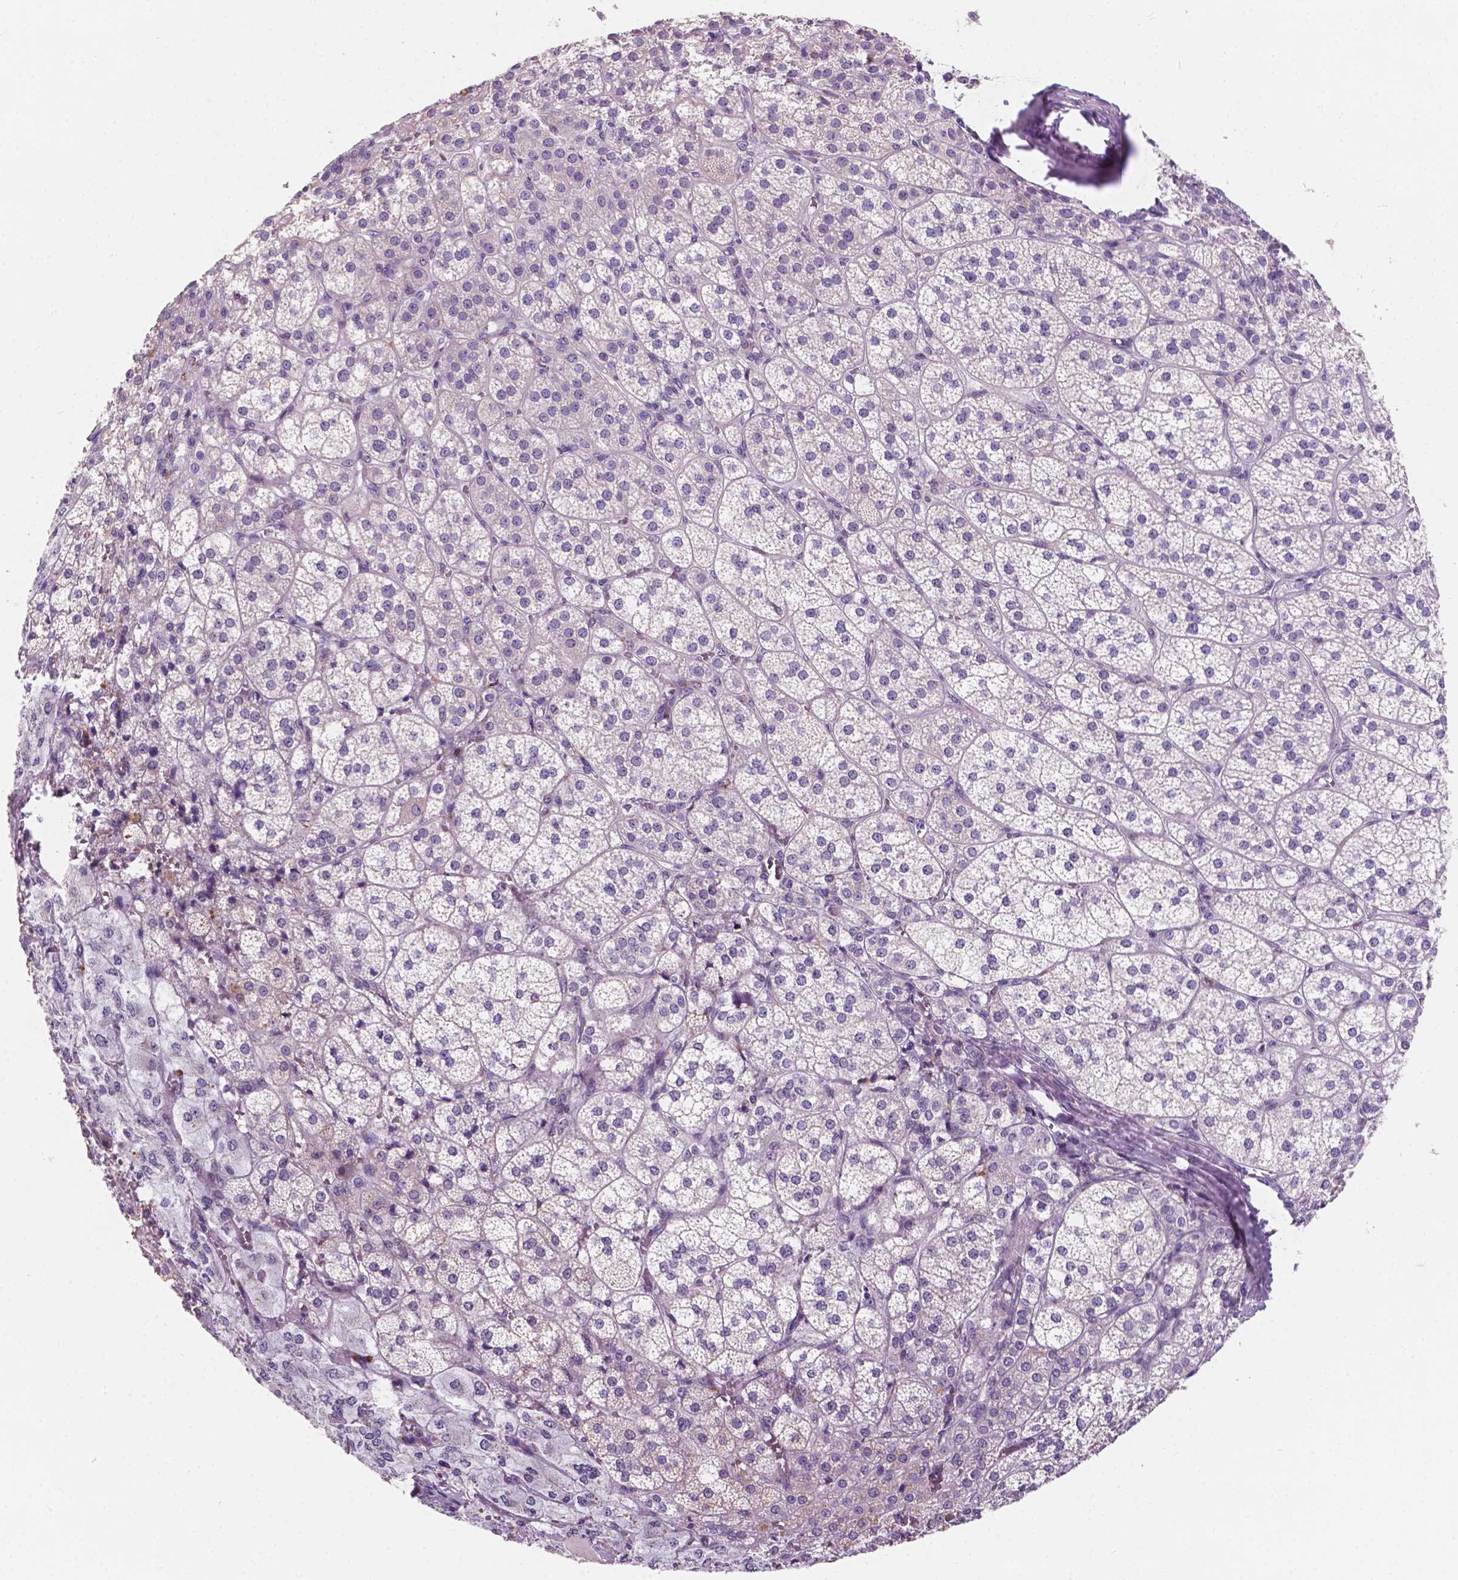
{"staining": {"intensity": "moderate", "quantity": "<25%", "location": "cytoplasmic/membranous"}, "tissue": "adrenal gland", "cell_type": "Glandular cells", "image_type": "normal", "snomed": [{"axis": "morphology", "description": "Normal tissue, NOS"}, {"axis": "topography", "description": "Adrenal gland"}], "caption": "Immunohistochemistry (IHC) micrograph of unremarkable adrenal gland stained for a protein (brown), which exhibits low levels of moderate cytoplasmic/membranous staining in approximately <25% of glandular cells.", "gene": "IREB2", "patient": {"sex": "female", "age": 60}}